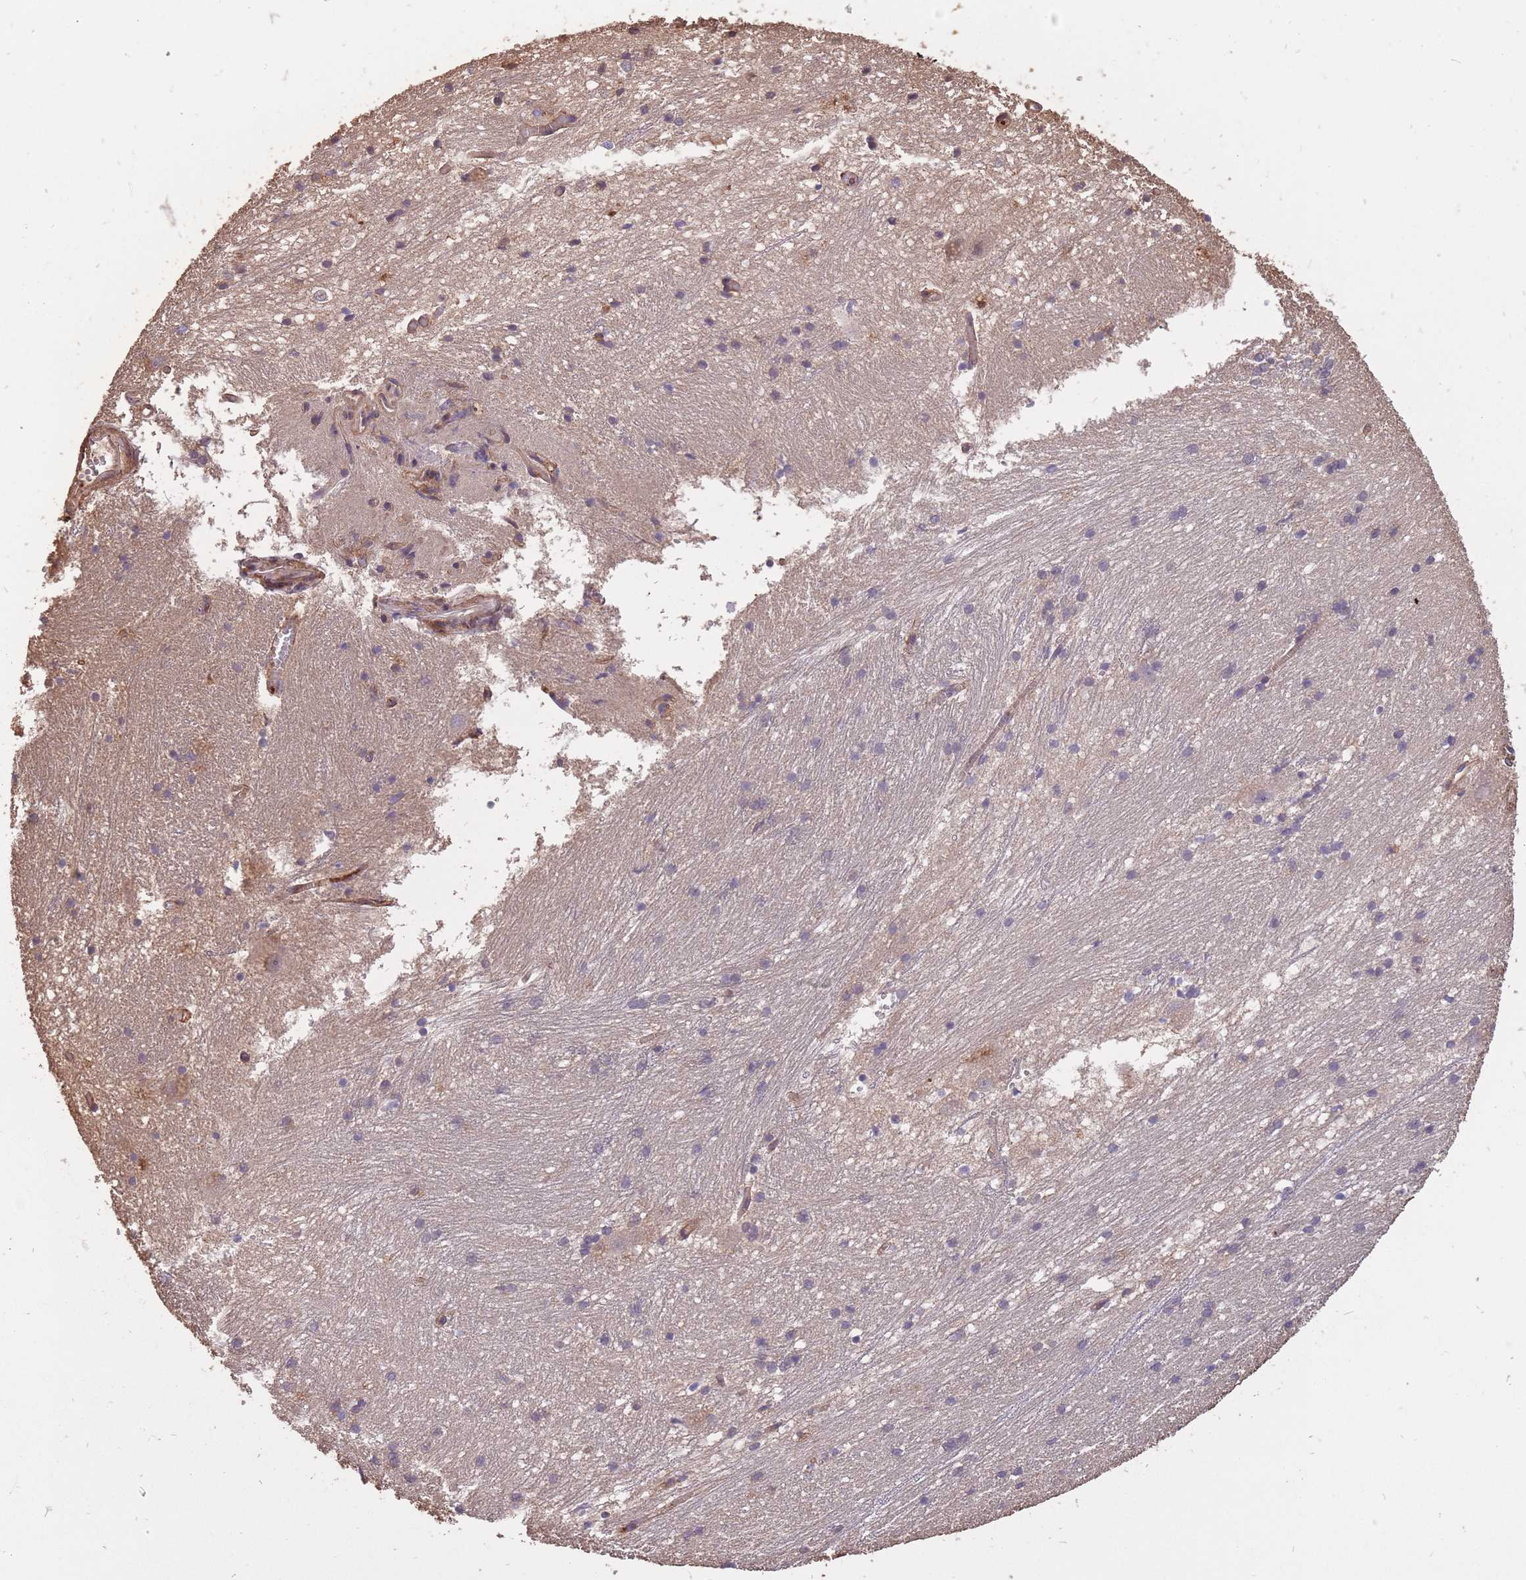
{"staining": {"intensity": "negative", "quantity": "none", "location": "none"}, "tissue": "caudate", "cell_type": "Glial cells", "image_type": "normal", "snomed": [{"axis": "morphology", "description": "Normal tissue, NOS"}, {"axis": "topography", "description": "Lateral ventricle wall"}], "caption": "A high-resolution histopathology image shows IHC staining of unremarkable caudate, which shows no significant expression in glial cells. (IHC, brightfield microscopy, high magnification).", "gene": "ARMH3", "patient": {"sex": "male", "age": 37}}